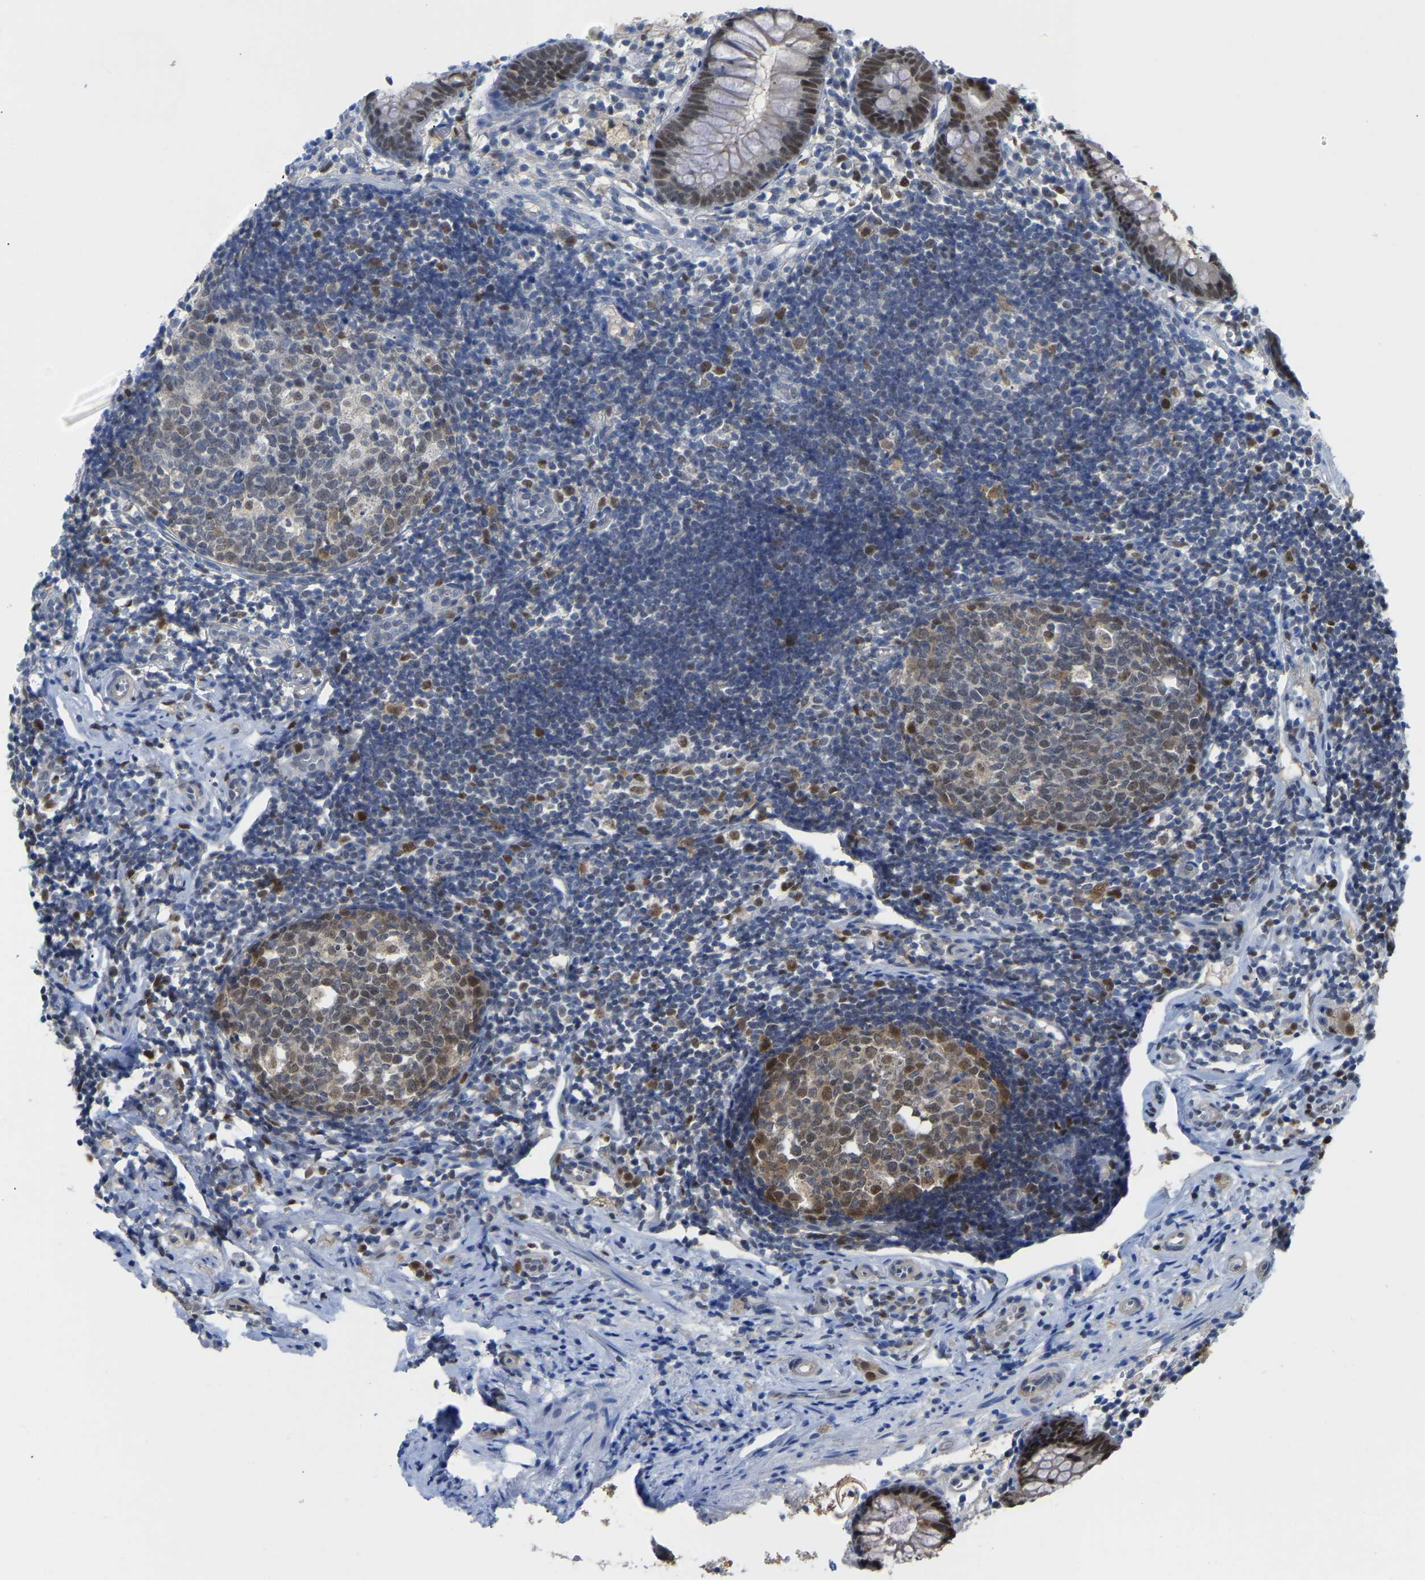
{"staining": {"intensity": "strong", "quantity": ">75%", "location": "nuclear"}, "tissue": "appendix", "cell_type": "Glandular cells", "image_type": "normal", "snomed": [{"axis": "morphology", "description": "Normal tissue, NOS"}, {"axis": "topography", "description": "Appendix"}], "caption": "A high-resolution micrograph shows immunohistochemistry staining of benign appendix, which exhibits strong nuclear positivity in approximately >75% of glandular cells.", "gene": "KLRG2", "patient": {"sex": "female", "age": 20}}